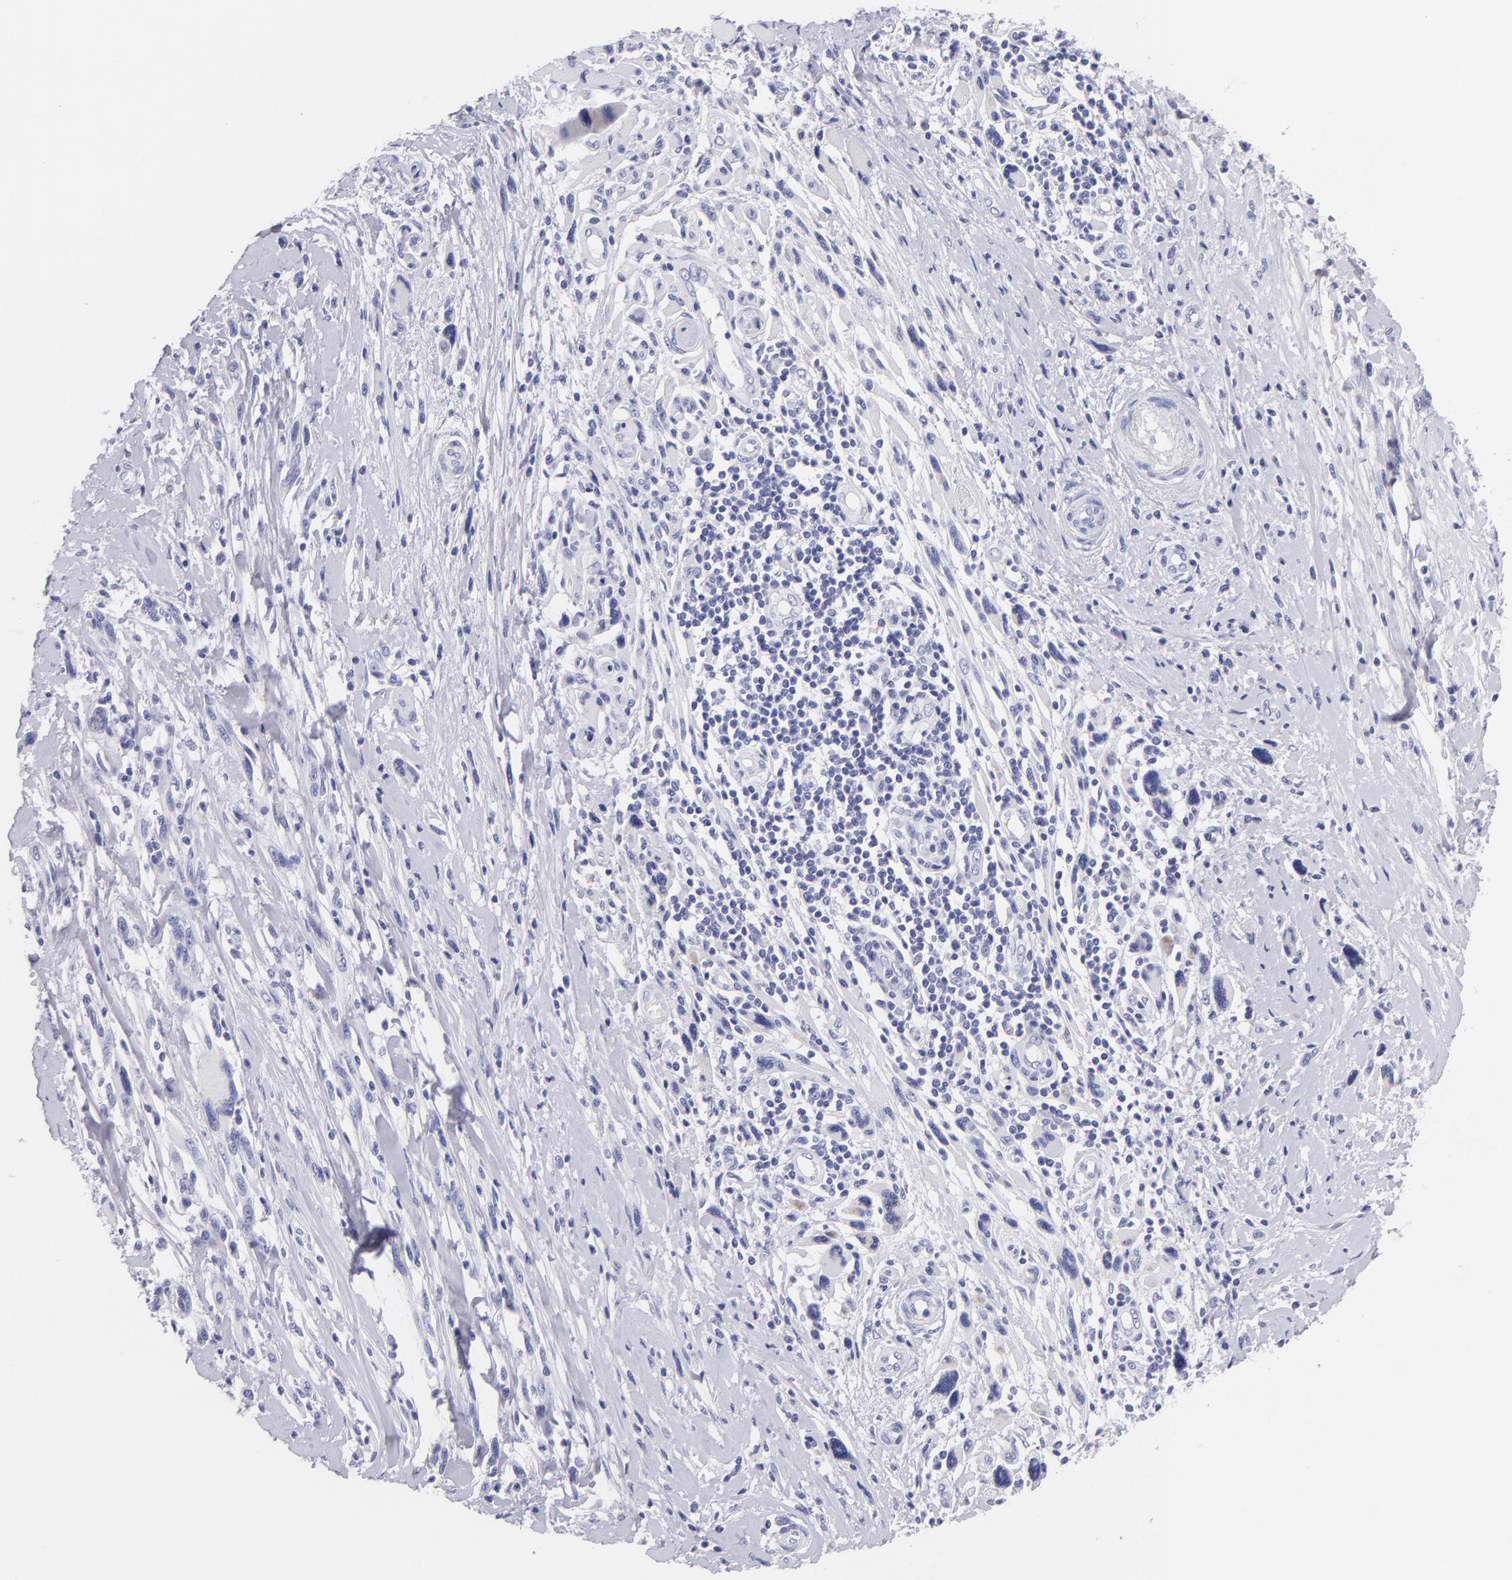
{"staining": {"intensity": "negative", "quantity": "none", "location": "none"}, "tissue": "melanoma", "cell_type": "Tumor cells", "image_type": "cancer", "snomed": [{"axis": "morphology", "description": "Malignant melanoma, NOS"}, {"axis": "topography", "description": "Skin"}], "caption": "IHC micrograph of neoplastic tissue: human malignant melanoma stained with DAB (3,3'-diaminobenzidine) shows no significant protein positivity in tumor cells.", "gene": "CNP", "patient": {"sex": "male", "age": 91}}